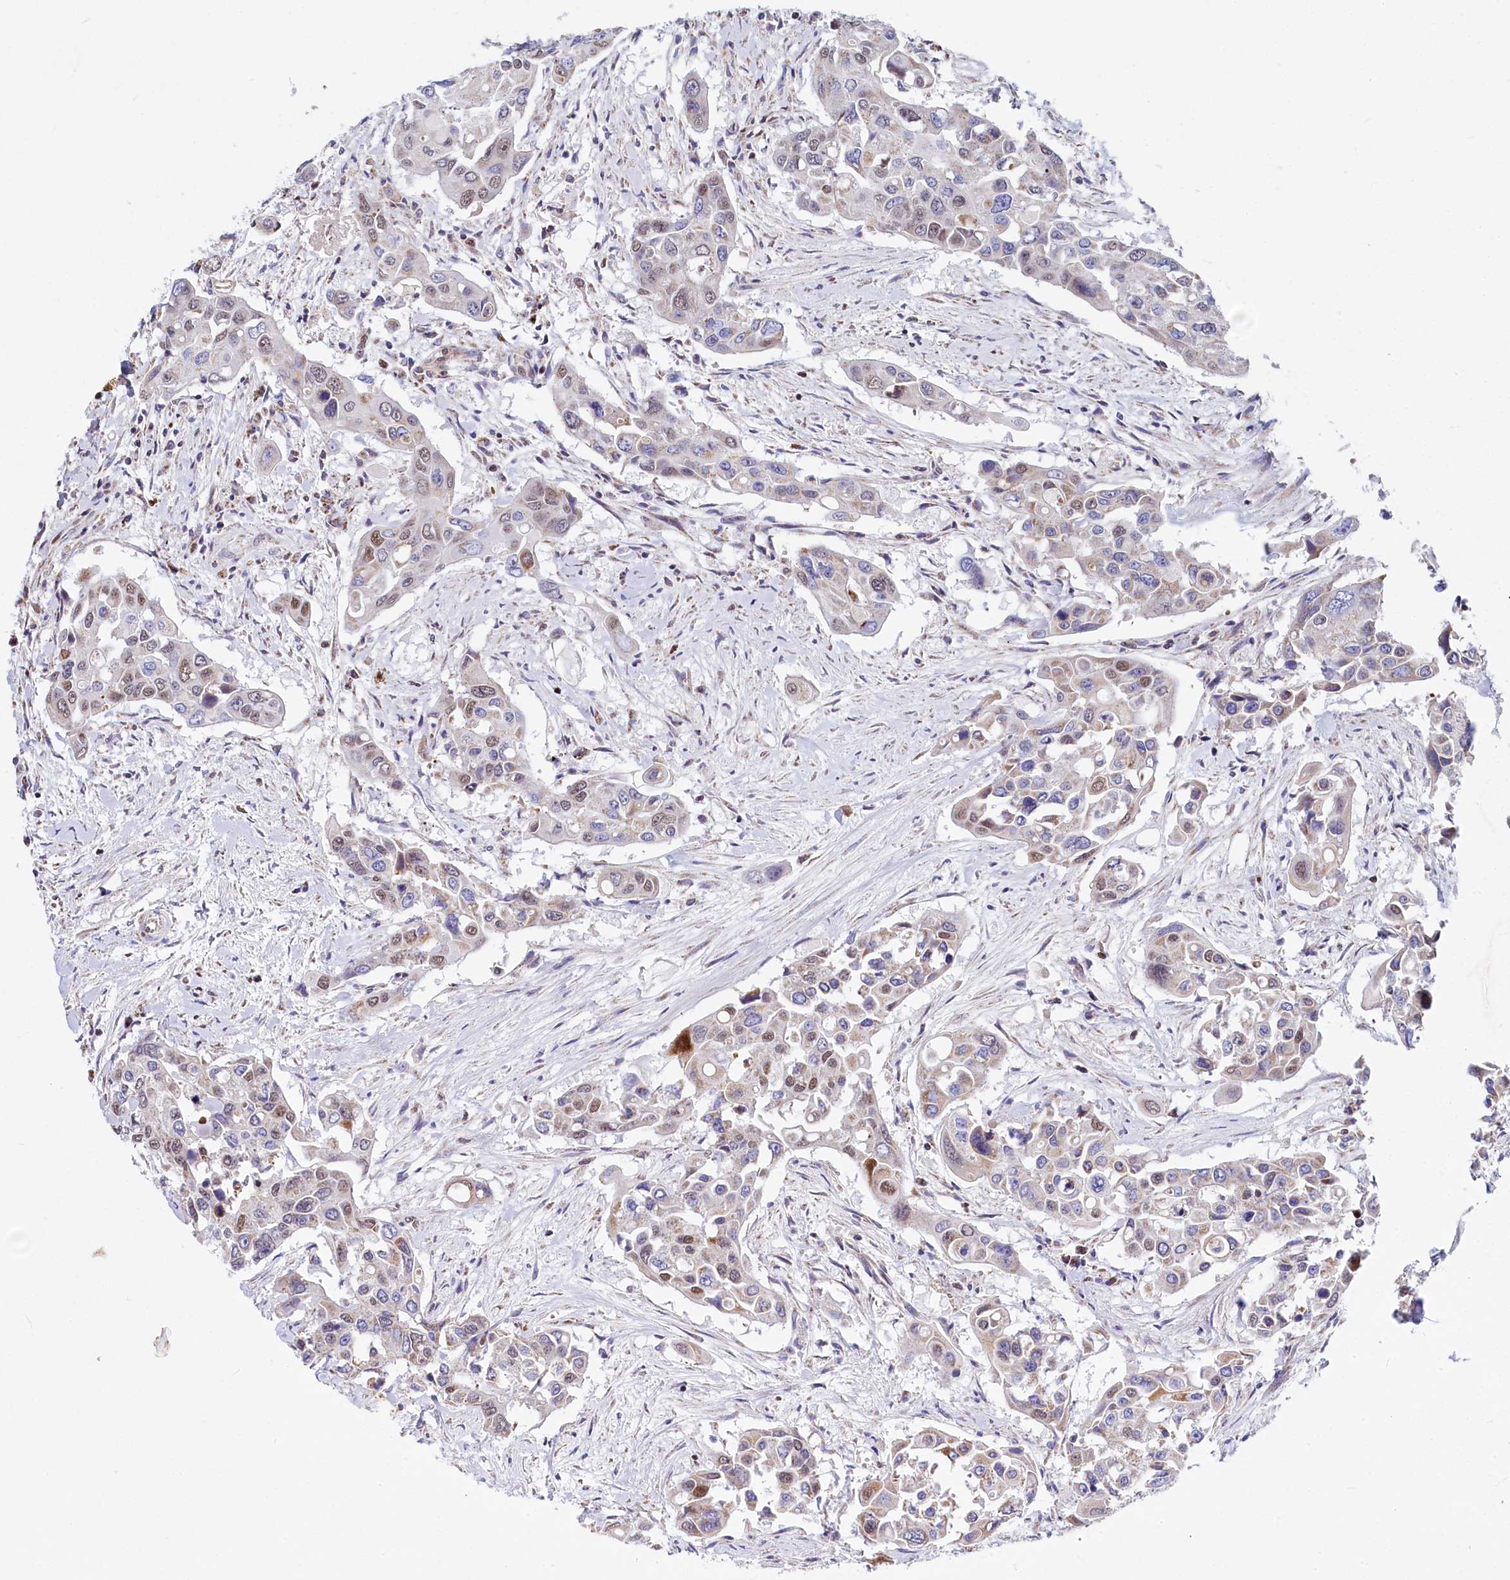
{"staining": {"intensity": "moderate", "quantity": "25%-75%", "location": "nuclear"}, "tissue": "colorectal cancer", "cell_type": "Tumor cells", "image_type": "cancer", "snomed": [{"axis": "morphology", "description": "Adenocarcinoma, NOS"}, {"axis": "topography", "description": "Colon"}], "caption": "An IHC photomicrograph of neoplastic tissue is shown. Protein staining in brown highlights moderate nuclear positivity in colorectal cancer within tumor cells.", "gene": "MORN3", "patient": {"sex": "male", "age": 77}}